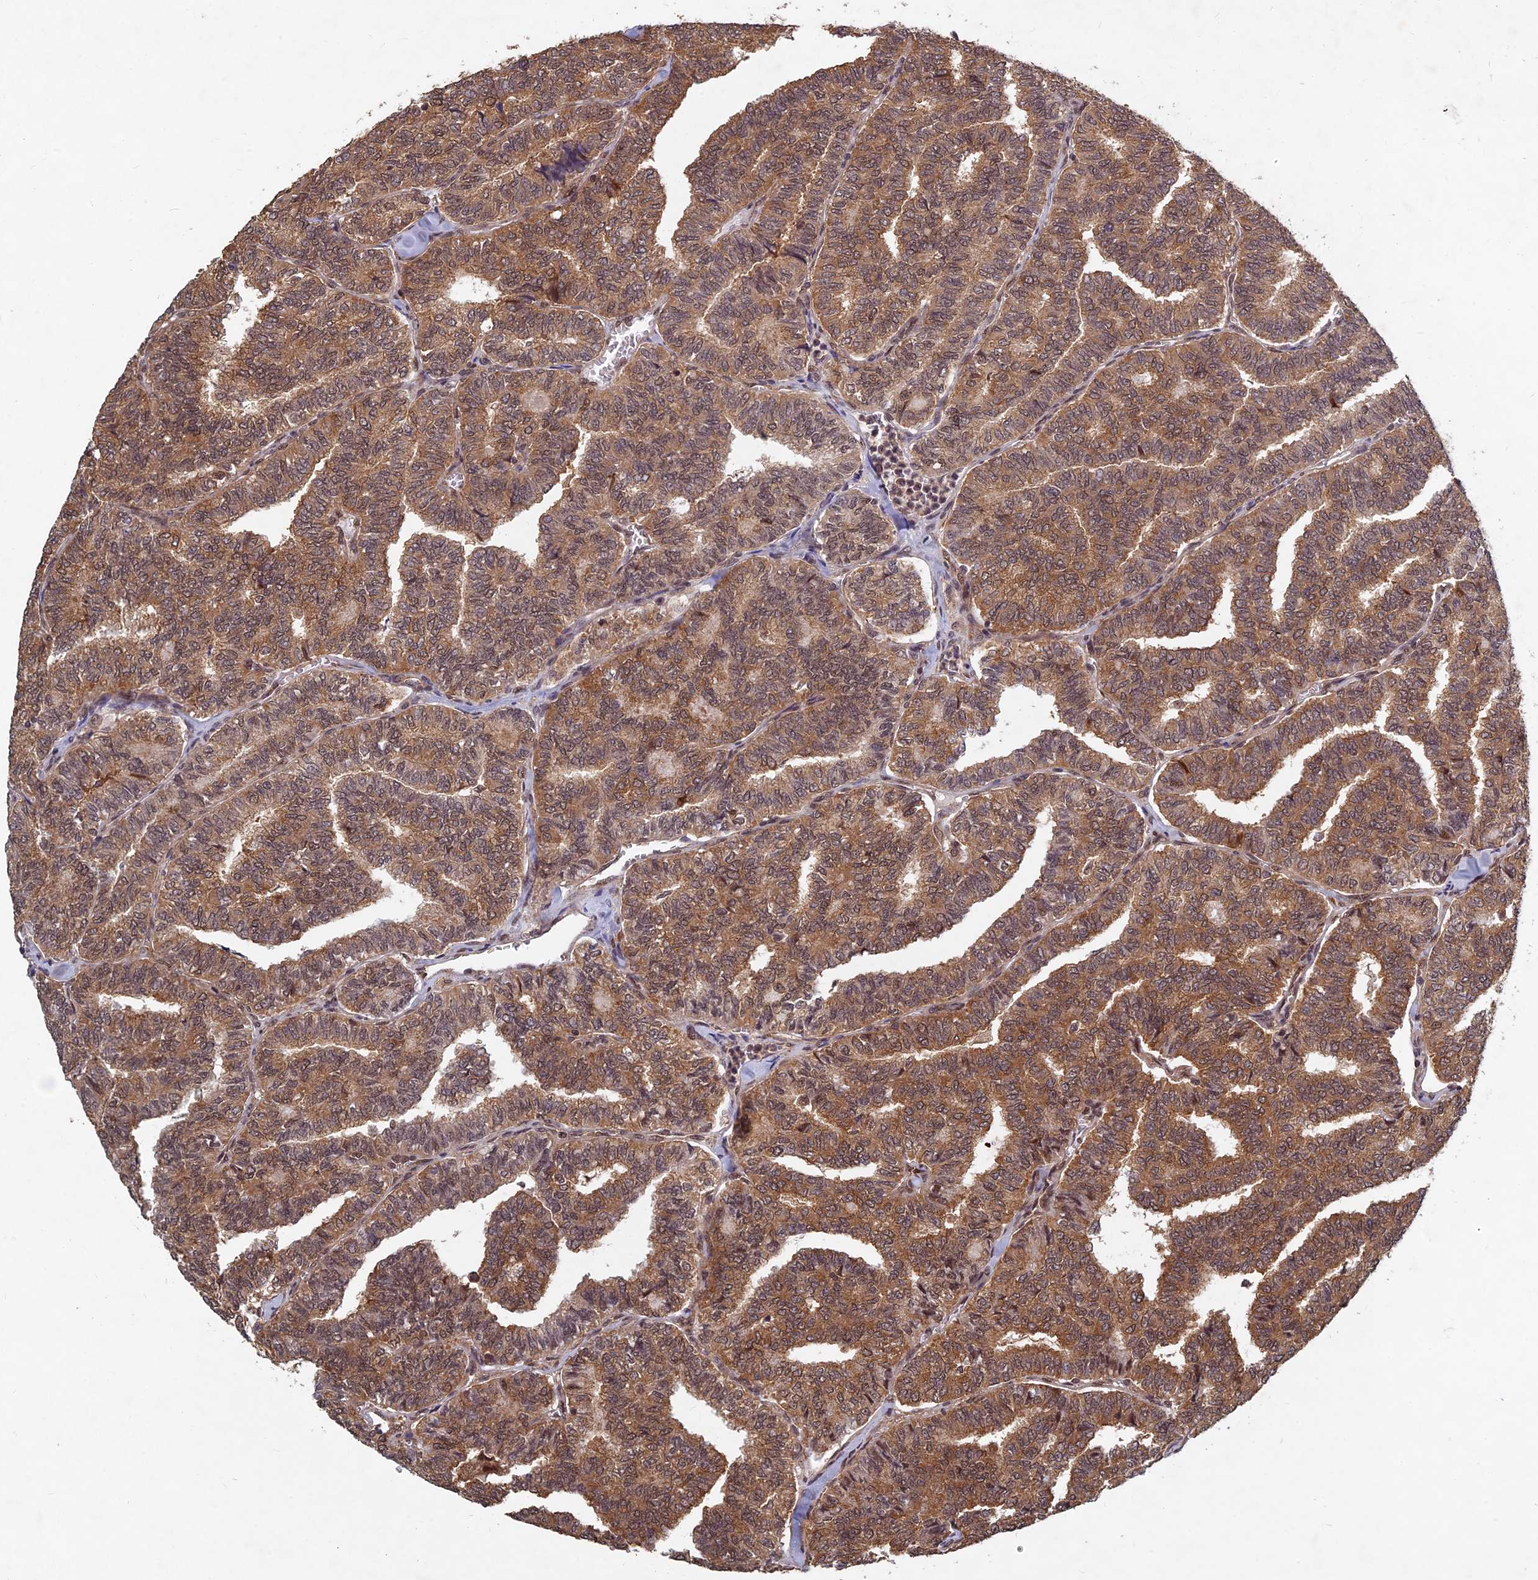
{"staining": {"intensity": "moderate", "quantity": ">75%", "location": "cytoplasmic/membranous,nuclear"}, "tissue": "thyroid cancer", "cell_type": "Tumor cells", "image_type": "cancer", "snomed": [{"axis": "morphology", "description": "Papillary adenocarcinoma, NOS"}, {"axis": "topography", "description": "Thyroid gland"}], "caption": "Immunohistochemistry staining of papillary adenocarcinoma (thyroid), which reveals medium levels of moderate cytoplasmic/membranous and nuclear staining in about >75% of tumor cells indicating moderate cytoplasmic/membranous and nuclear protein staining. The staining was performed using DAB (3,3'-diaminobenzidine) (brown) for protein detection and nuclei were counterstained in hematoxylin (blue).", "gene": "FAM53C", "patient": {"sex": "female", "age": 35}}